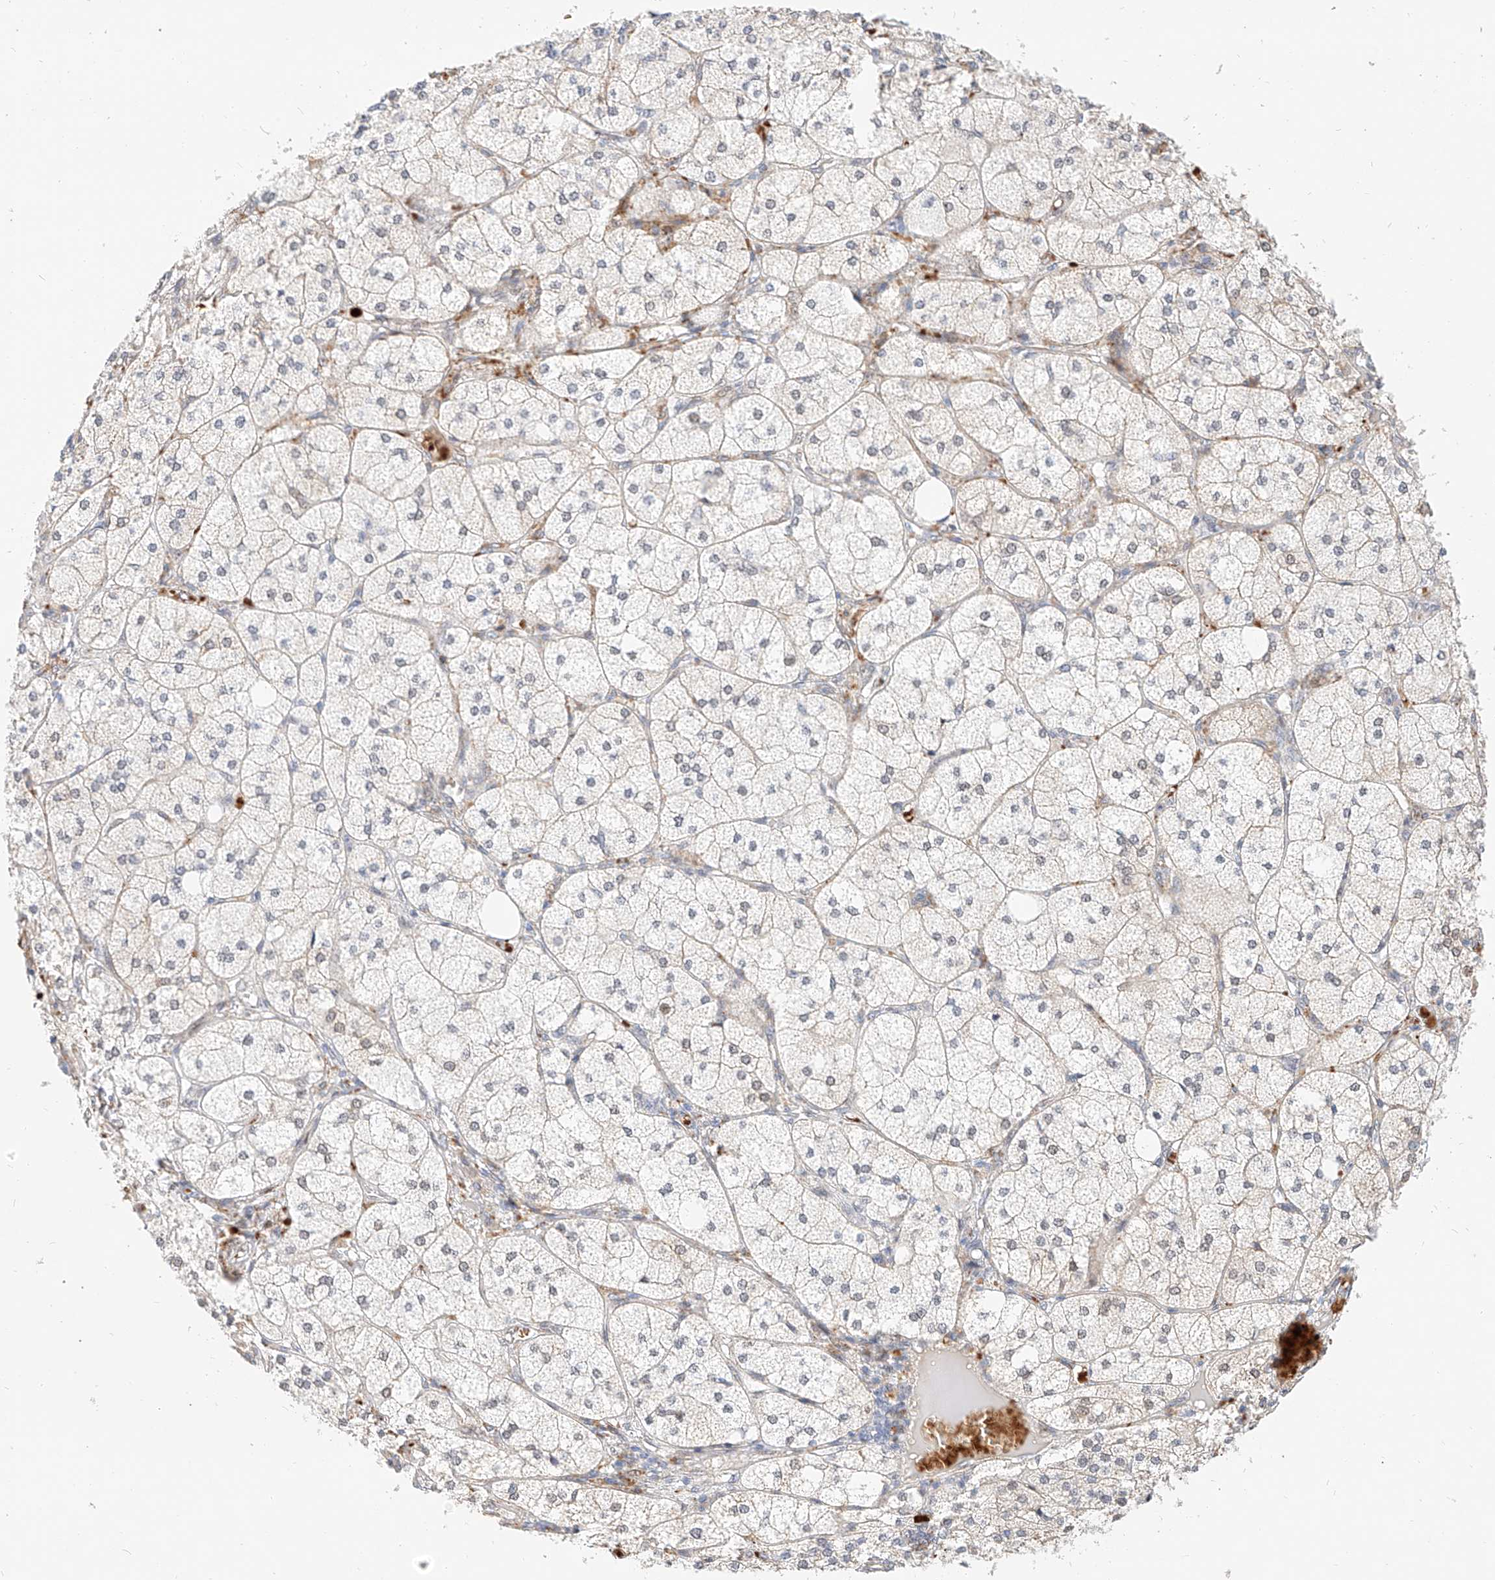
{"staining": {"intensity": "moderate", "quantity": "25%-75%", "location": "cytoplasmic/membranous,nuclear"}, "tissue": "adrenal gland", "cell_type": "Glandular cells", "image_type": "normal", "snomed": [{"axis": "morphology", "description": "Normal tissue, NOS"}, {"axis": "topography", "description": "Adrenal gland"}], "caption": "Protein staining by IHC exhibits moderate cytoplasmic/membranous,nuclear positivity in approximately 25%-75% of glandular cells in benign adrenal gland. (DAB (3,3'-diaminobenzidine) IHC, brown staining for protein, blue staining for nuclei).", "gene": "CBX8", "patient": {"sex": "female", "age": 61}}